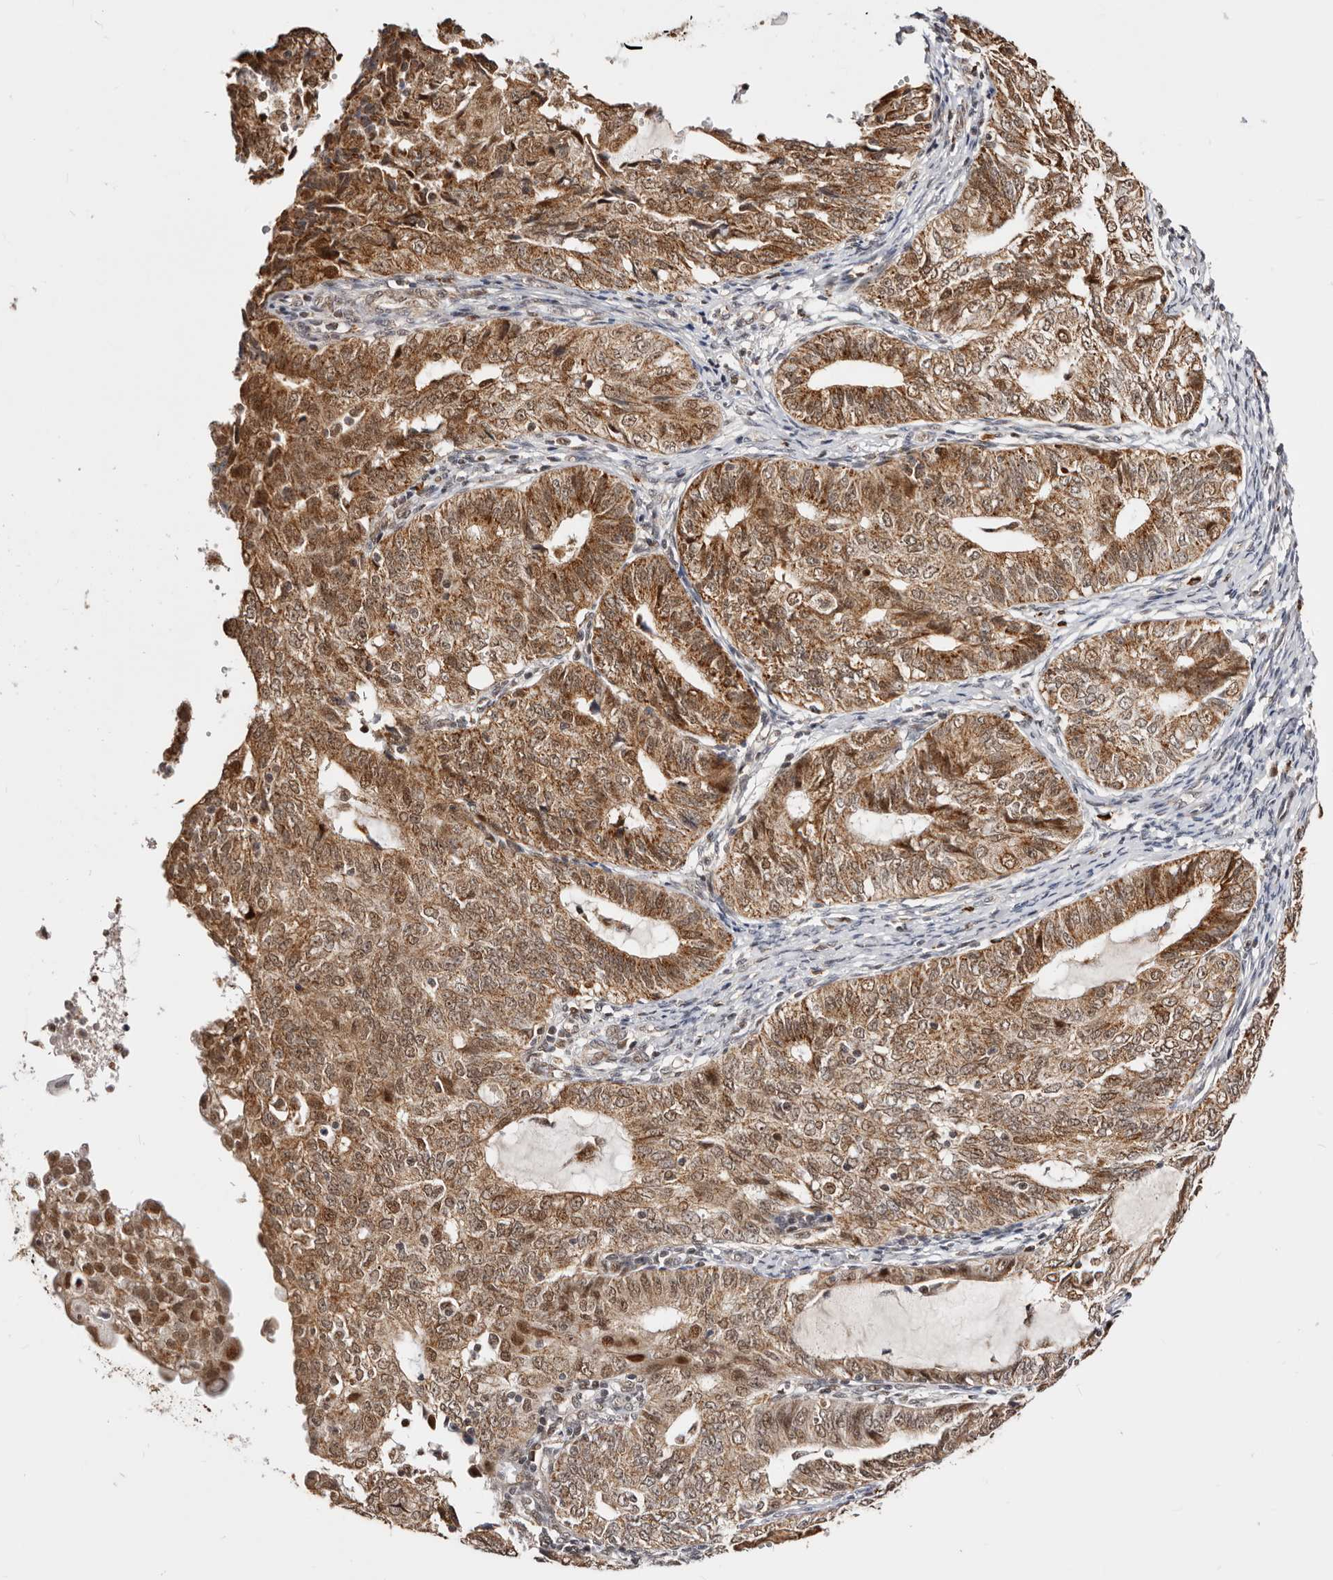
{"staining": {"intensity": "moderate", "quantity": ">75%", "location": "cytoplasmic/membranous,nuclear"}, "tissue": "endometrial cancer", "cell_type": "Tumor cells", "image_type": "cancer", "snomed": [{"axis": "morphology", "description": "Adenocarcinoma, NOS"}, {"axis": "topography", "description": "Endometrium"}], "caption": "The photomicrograph reveals a brown stain indicating the presence of a protein in the cytoplasmic/membranous and nuclear of tumor cells in endometrial cancer (adenocarcinoma).", "gene": "SEC14L1", "patient": {"sex": "female", "age": 32}}